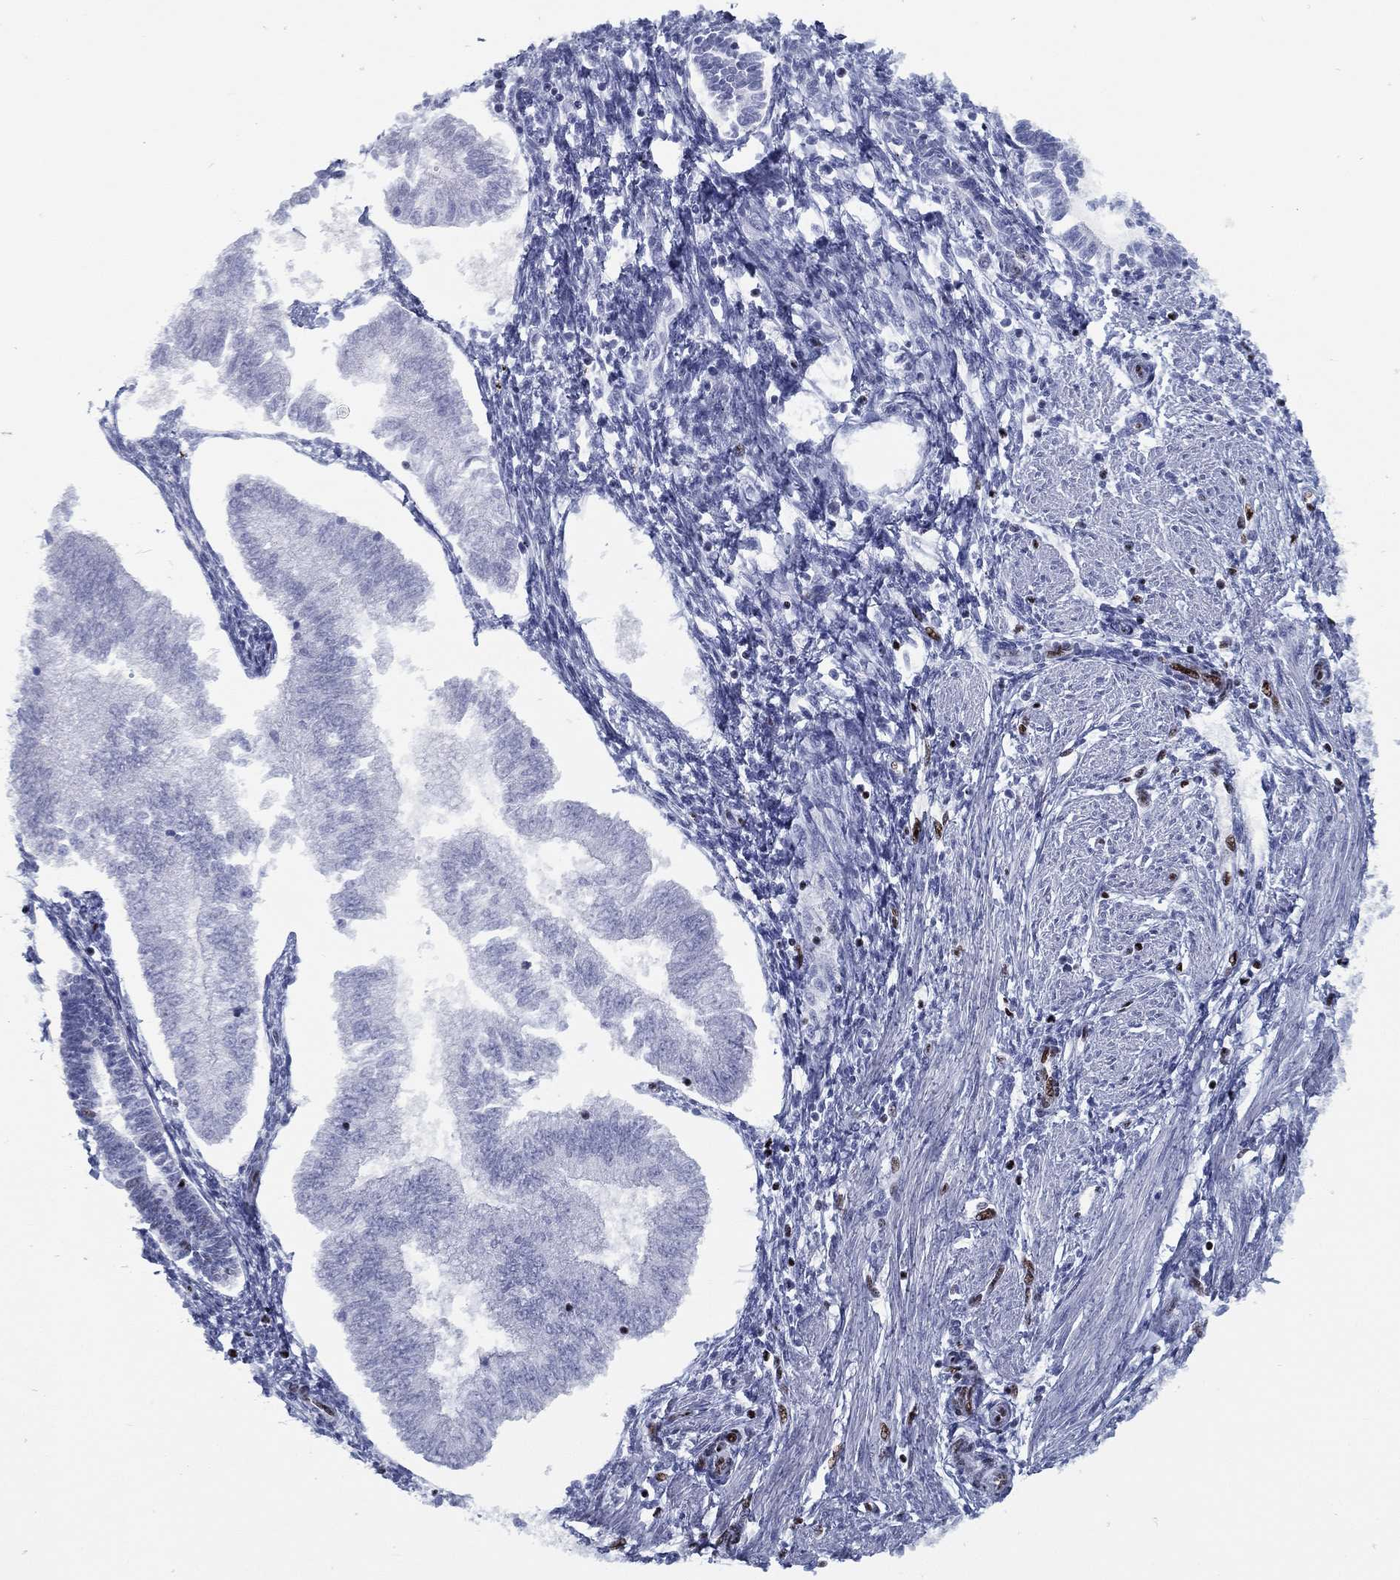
{"staining": {"intensity": "negative", "quantity": "none", "location": "none"}, "tissue": "endometrial cancer", "cell_type": "Tumor cells", "image_type": "cancer", "snomed": [{"axis": "morphology", "description": "Adenocarcinoma, NOS"}, {"axis": "topography", "description": "Endometrium"}], "caption": "Tumor cells show no significant expression in endometrial cancer (adenocarcinoma).", "gene": "CYB561D2", "patient": {"sex": "female", "age": 53}}